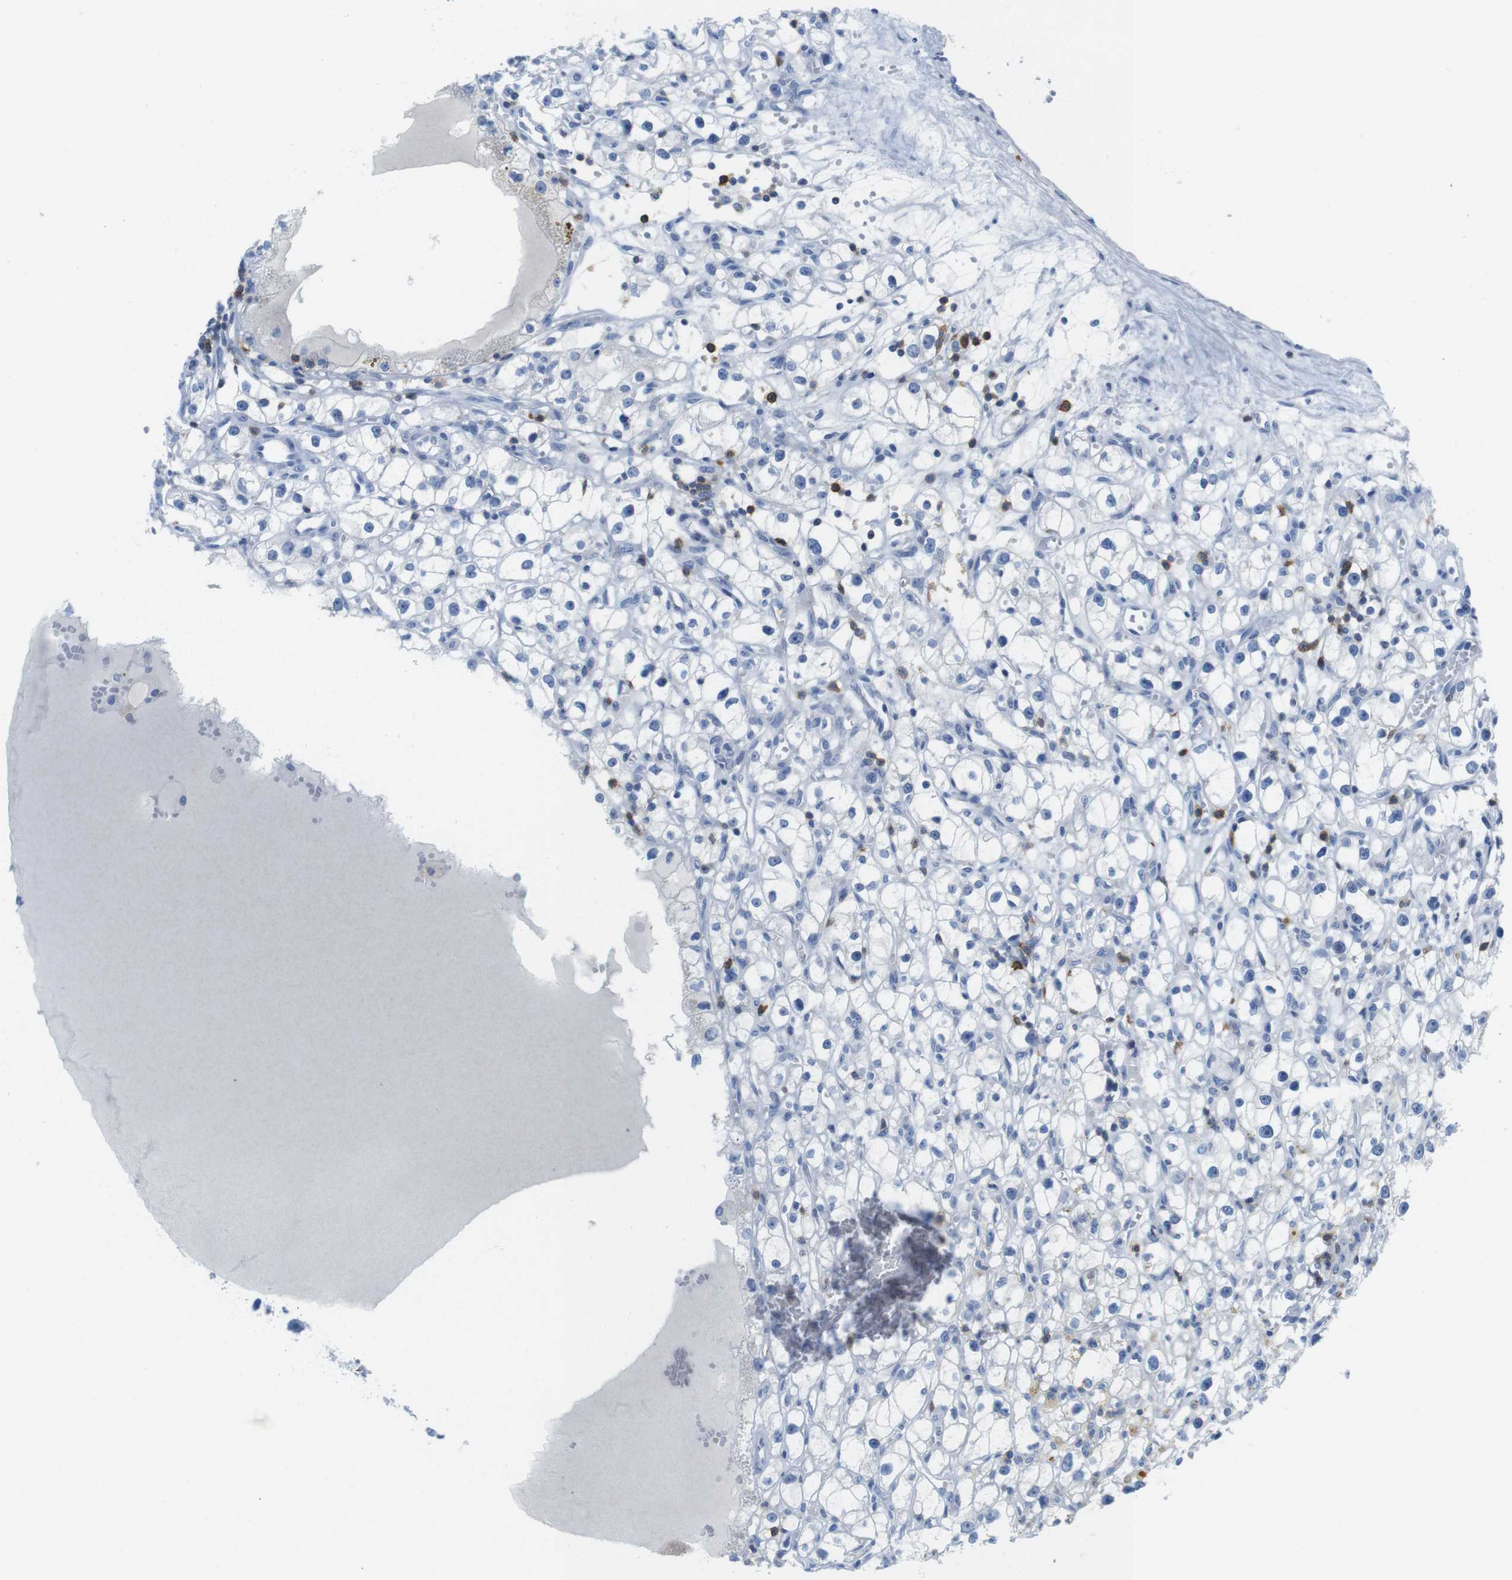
{"staining": {"intensity": "negative", "quantity": "none", "location": "none"}, "tissue": "renal cancer", "cell_type": "Tumor cells", "image_type": "cancer", "snomed": [{"axis": "morphology", "description": "Adenocarcinoma, NOS"}, {"axis": "topography", "description": "Kidney"}], "caption": "Tumor cells show no significant positivity in renal cancer.", "gene": "CD5", "patient": {"sex": "male", "age": 56}}